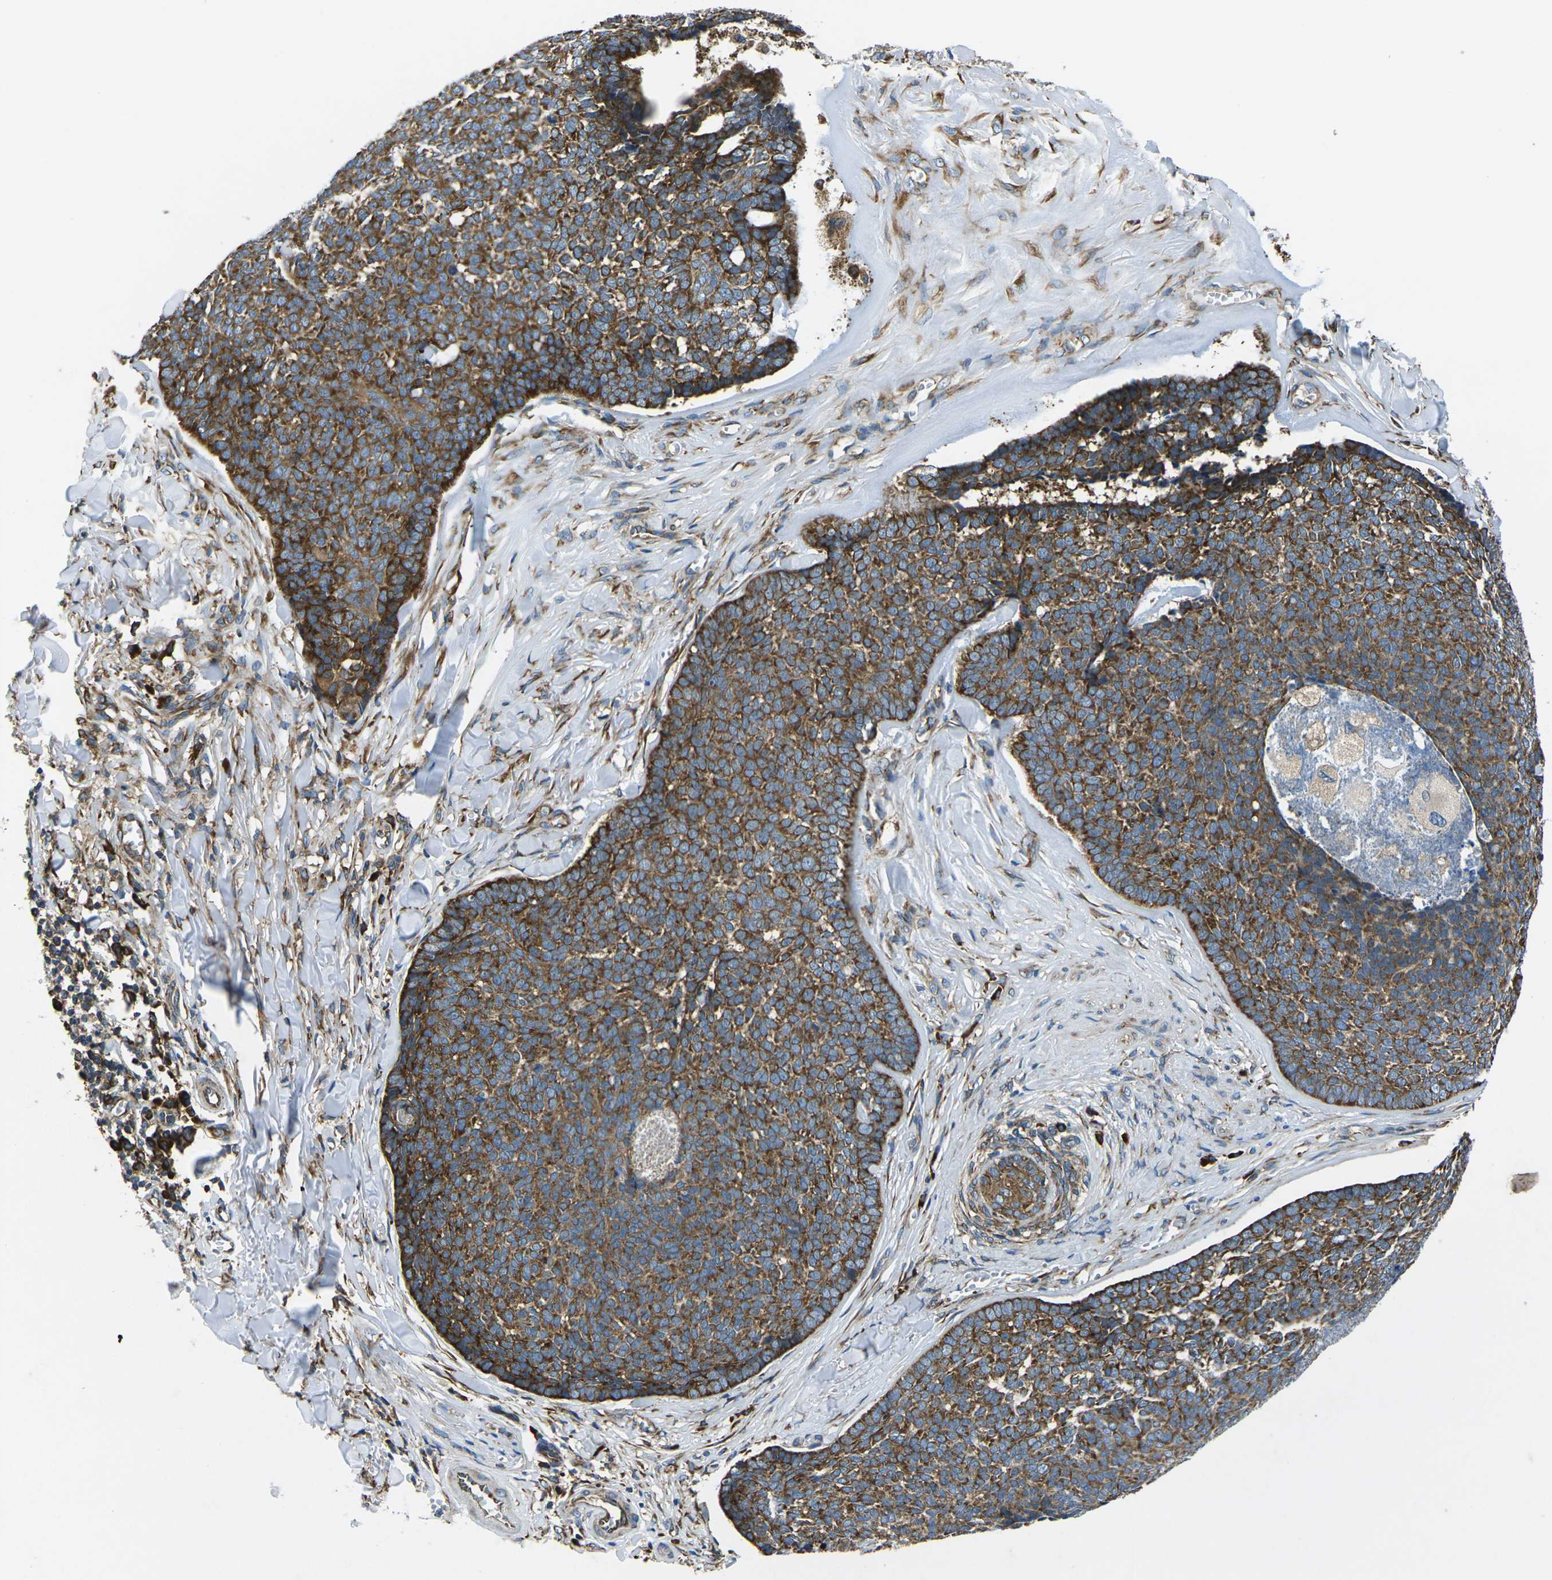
{"staining": {"intensity": "strong", "quantity": ">75%", "location": "cytoplasmic/membranous"}, "tissue": "skin cancer", "cell_type": "Tumor cells", "image_type": "cancer", "snomed": [{"axis": "morphology", "description": "Basal cell carcinoma"}, {"axis": "topography", "description": "Skin"}], "caption": "Protein staining demonstrates strong cytoplasmic/membranous staining in approximately >75% of tumor cells in skin basal cell carcinoma.", "gene": "RPSA", "patient": {"sex": "male", "age": 84}}